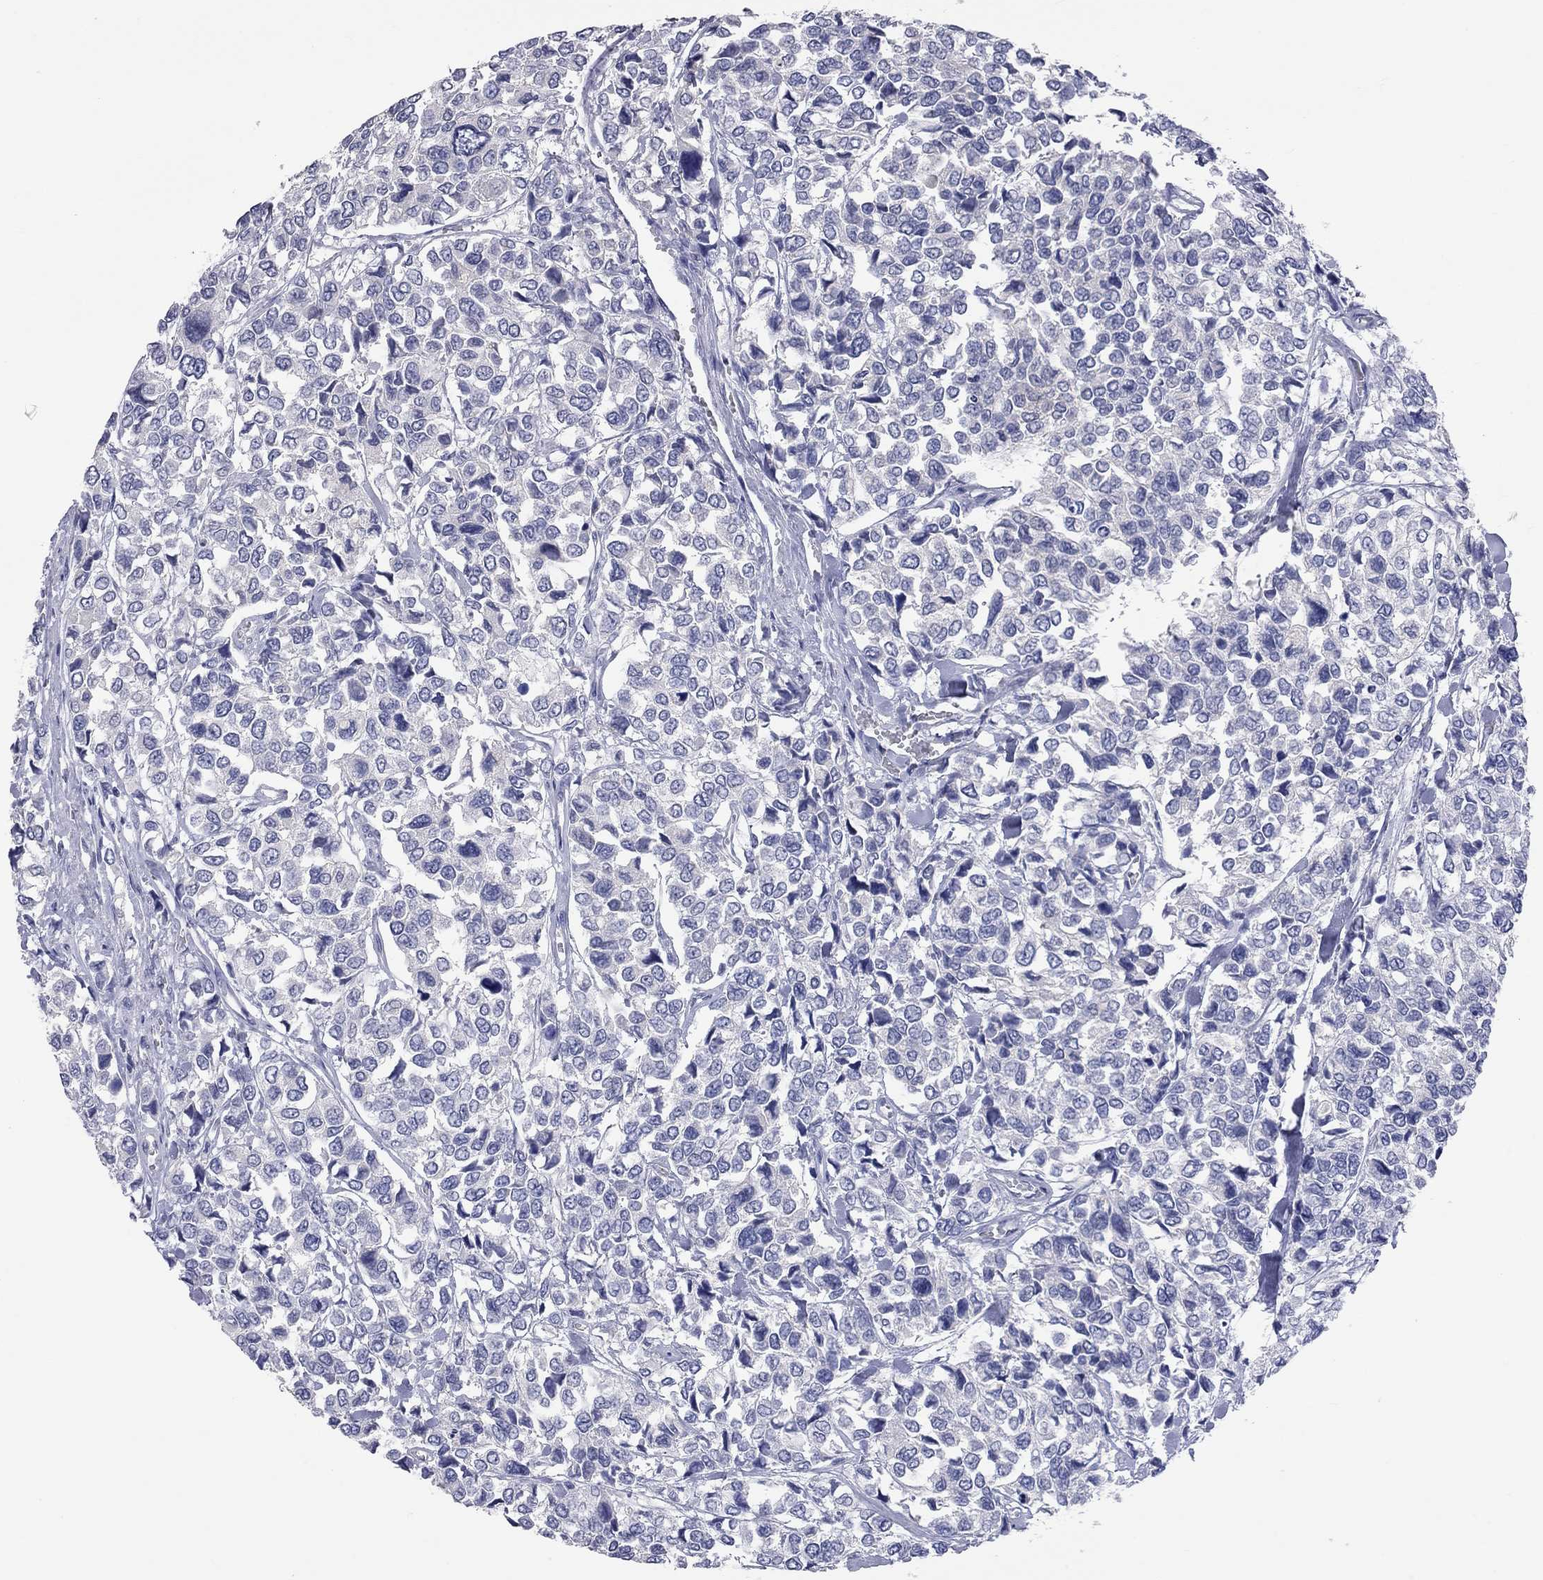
{"staining": {"intensity": "negative", "quantity": "none", "location": "none"}, "tissue": "urothelial cancer", "cell_type": "Tumor cells", "image_type": "cancer", "snomed": [{"axis": "morphology", "description": "Urothelial carcinoma, High grade"}, {"axis": "topography", "description": "Urinary bladder"}], "caption": "Immunohistochemistry photomicrograph of neoplastic tissue: human urothelial cancer stained with DAB exhibits no significant protein positivity in tumor cells. The staining was performed using DAB to visualize the protein expression in brown, while the nuclei were stained in blue with hematoxylin (Magnification: 20x).", "gene": "OPRK1", "patient": {"sex": "male", "age": 77}}